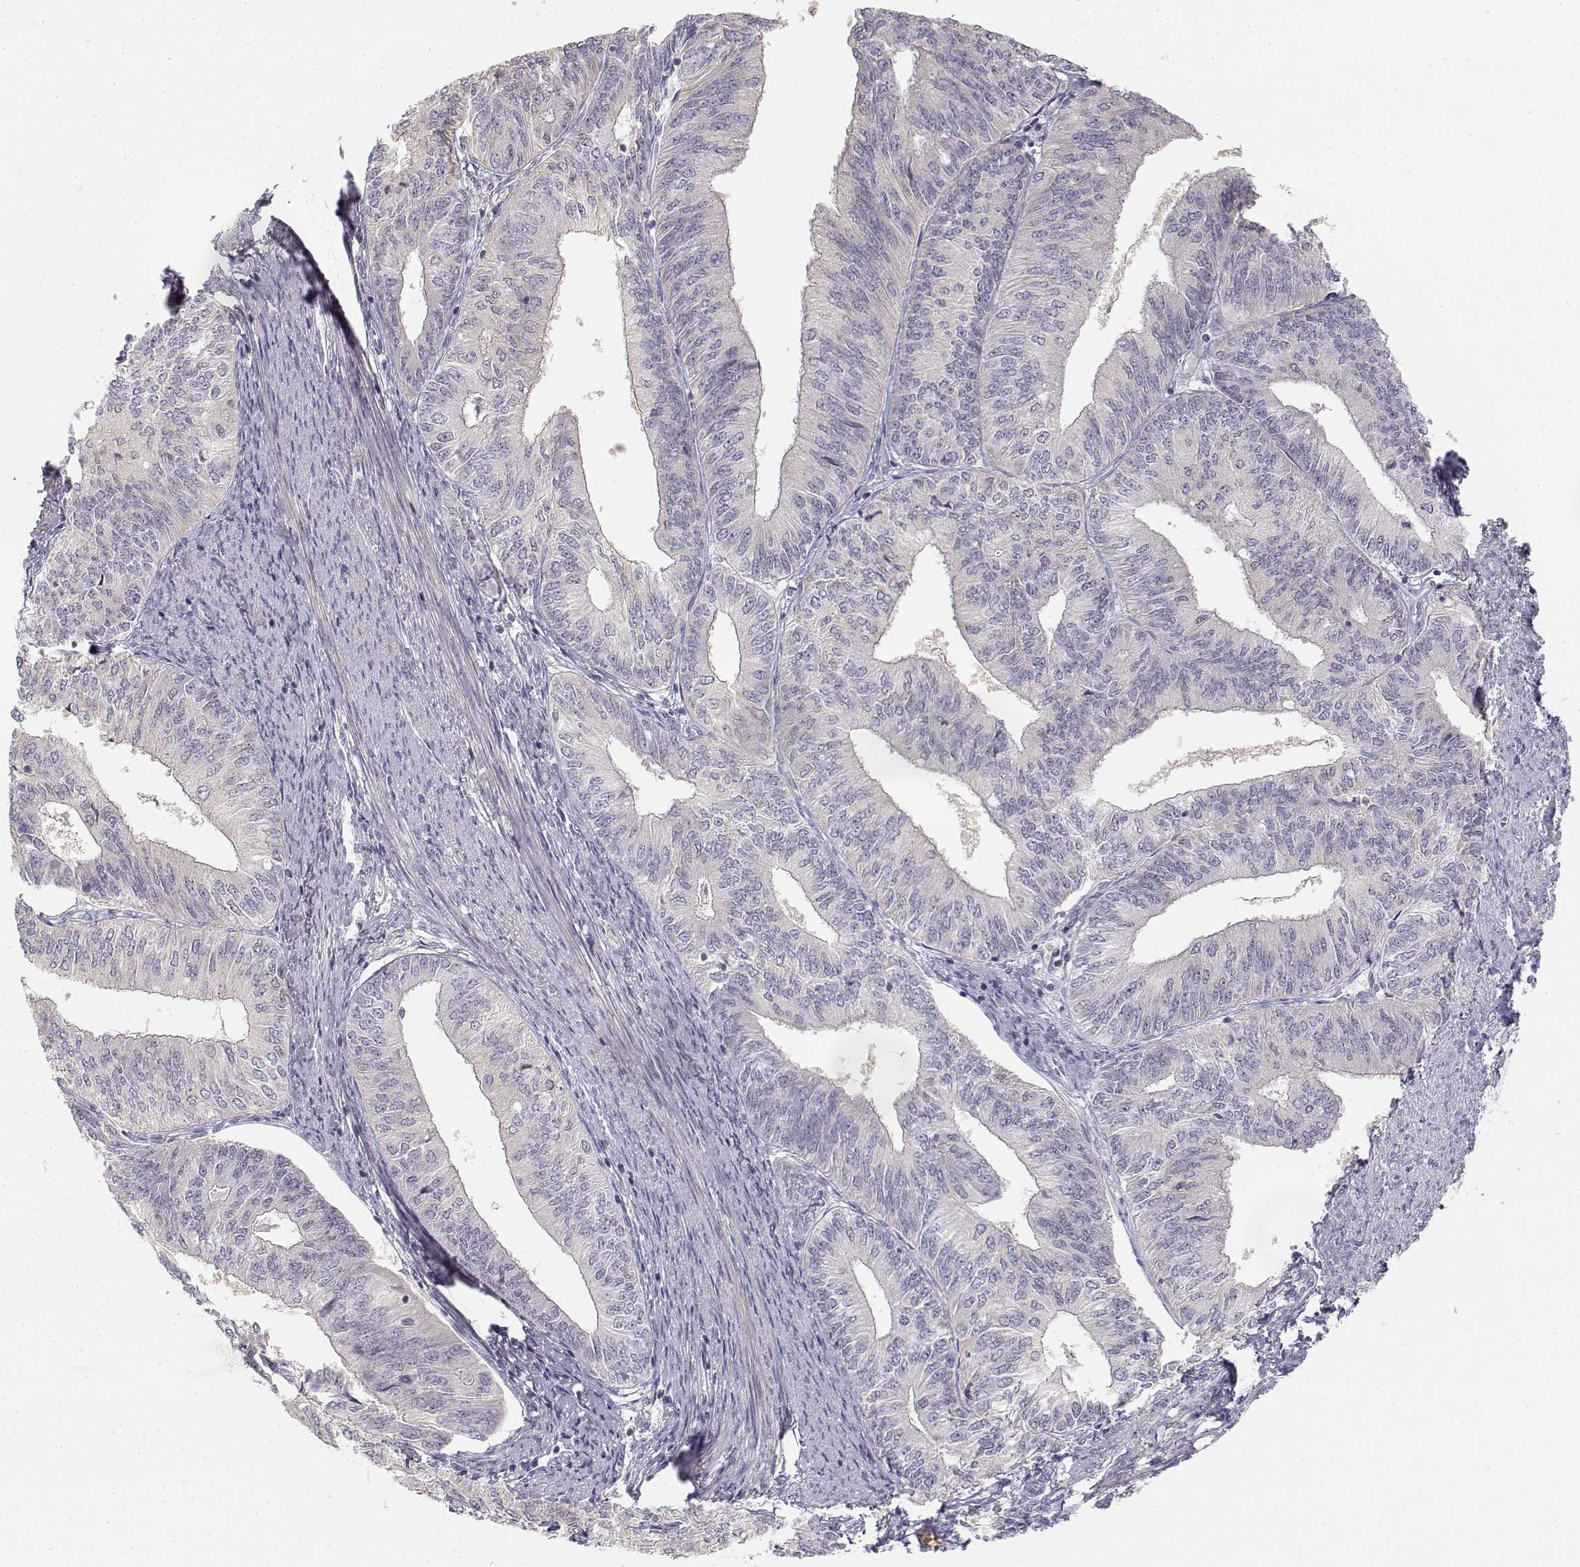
{"staining": {"intensity": "negative", "quantity": "none", "location": "none"}, "tissue": "endometrial cancer", "cell_type": "Tumor cells", "image_type": "cancer", "snomed": [{"axis": "morphology", "description": "Adenocarcinoma, NOS"}, {"axis": "topography", "description": "Endometrium"}], "caption": "Adenocarcinoma (endometrial) was stained to show a protein in brown. There is no significant staining in tumor cells.", "gene": "GLIPR1L2", "patient": {"sex": "female", "age": 58}}